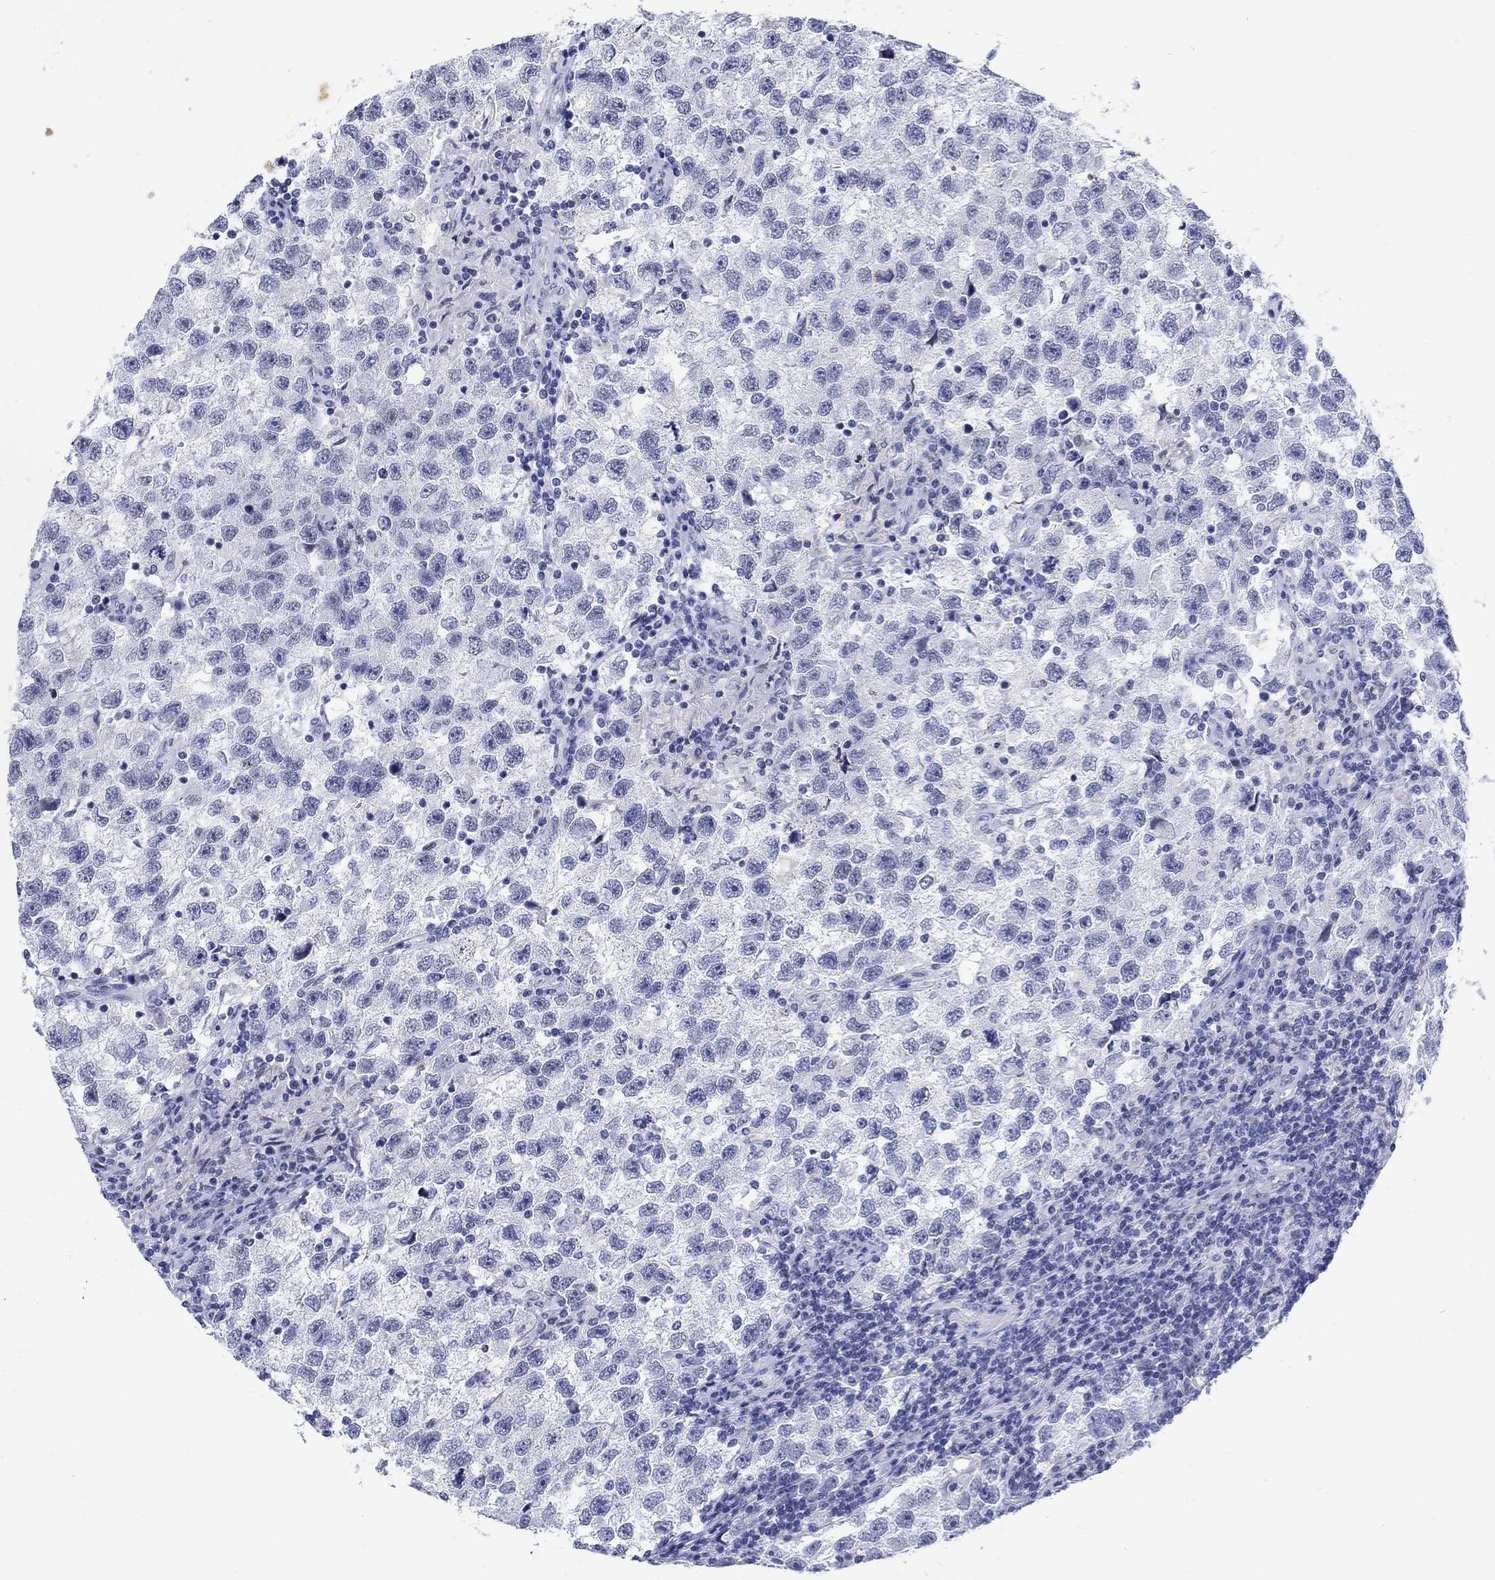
{"staining": {"intensity": "negative", "quantity": "none", "location": "none"}, "tissue": "testis cancer", "cell_type": "Tumor cells", "image_type": "cancer", "snomed": [{"axis": "morphology", "description": "Seminoma, NOS"}, {"axis": "topography", "description": "Testis"}], "caption": "Tumor cells show no significant positivity in testis seminoma.", "gene": "KRT76", "patient": {"sex": "male", "age": 26}}